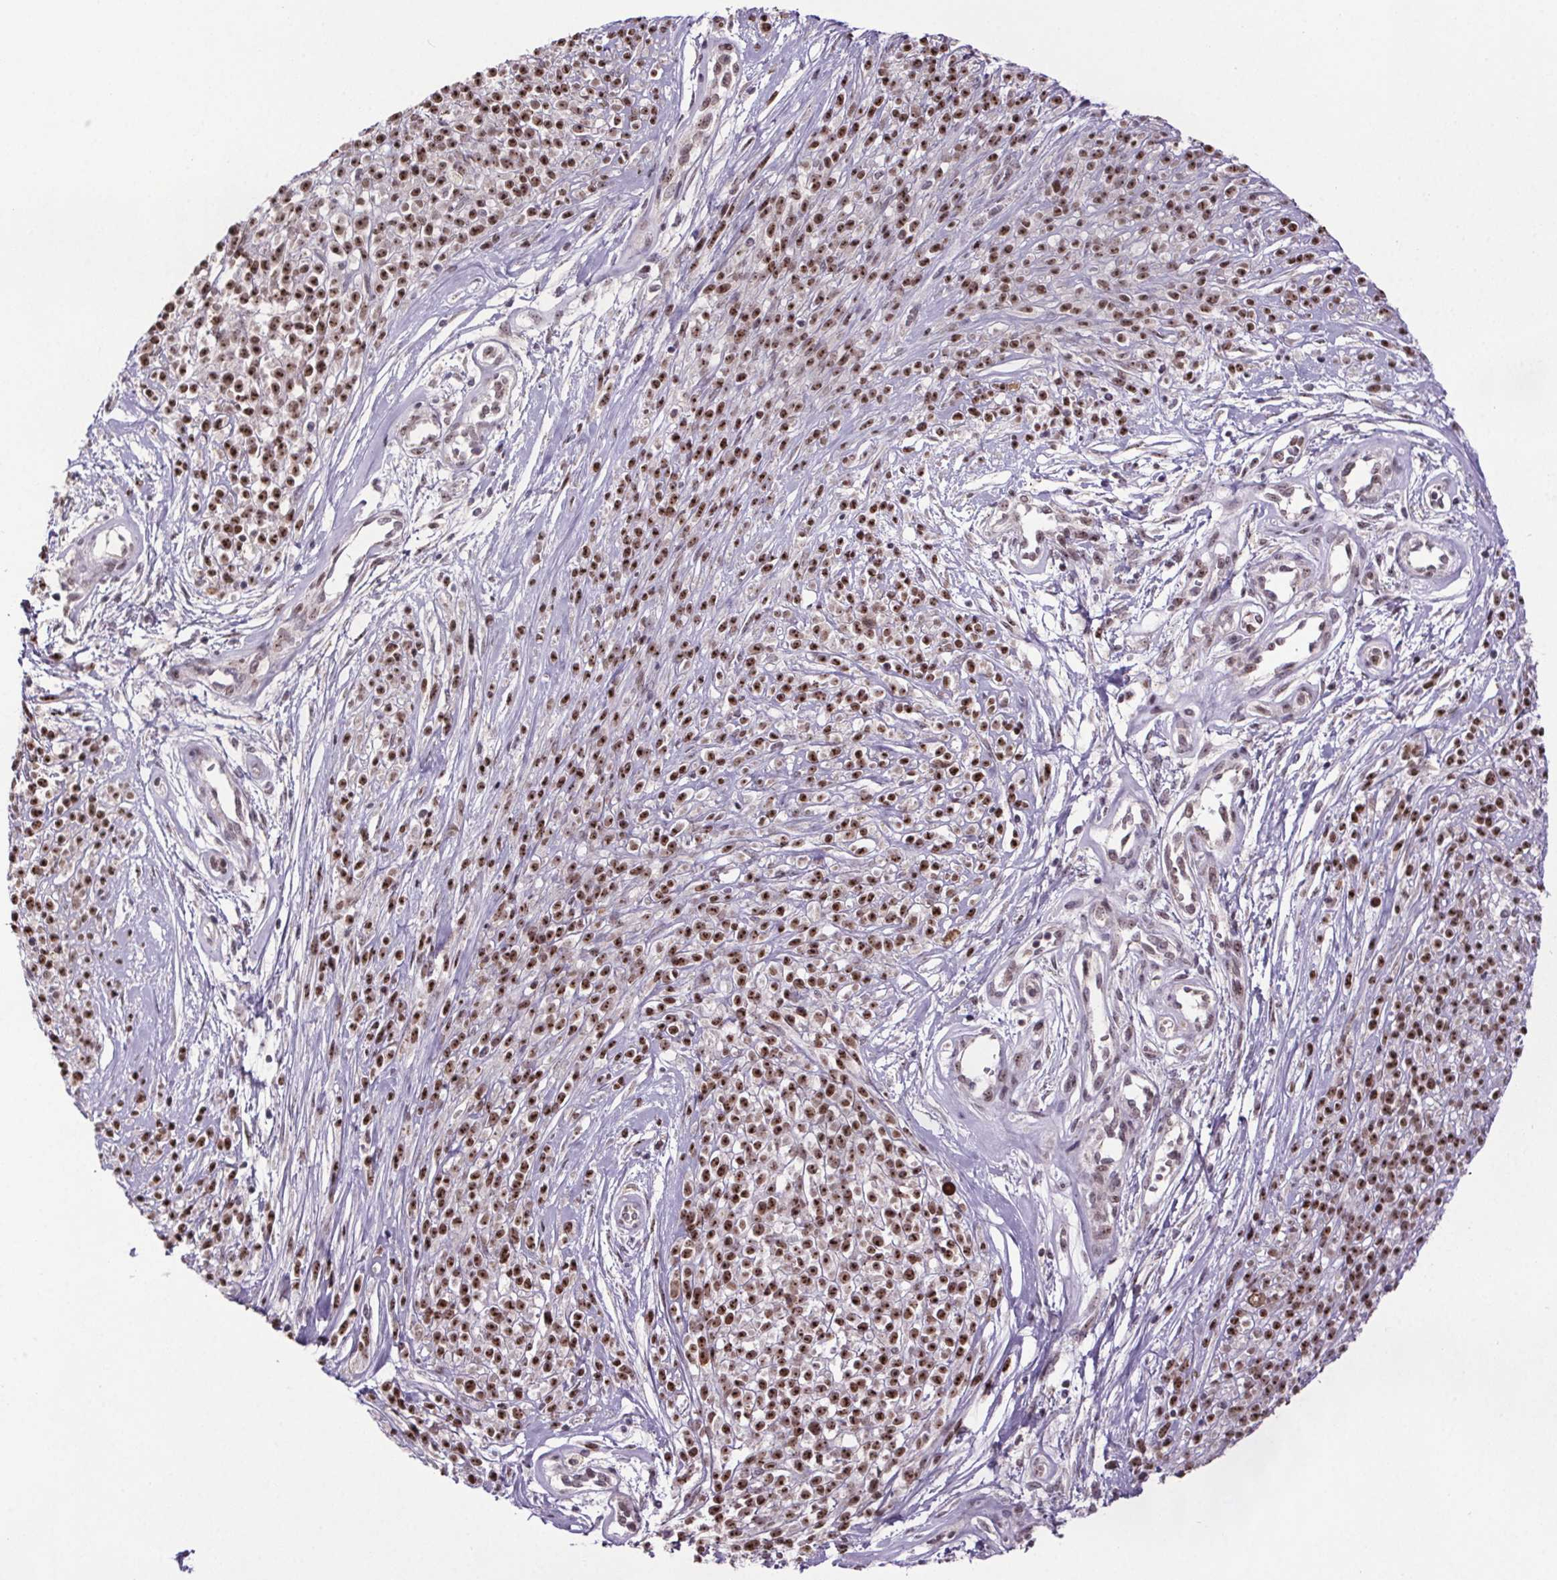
{"staining": {"intensity": "strong", "quantity": ">75%", "location": "nuclear"}, "tissue": "melanoma", "cell_type": "Tumor cells", "image_type": "cancer", "snomed": [{"axis": "morphology", "description": "Malignant melanoma, NOS"}, {"axis": "topography", "description": "Skin"}, {"axis": "topography", "description": "Skin of trunk"}], "caption": "Immunohistochemical staining of human melanoma displays high levels of strong nuclear expression in approximately >75% of tumor cells.", "gene": "ATMIN", "patient": {"sex": "male", "age": 74}}